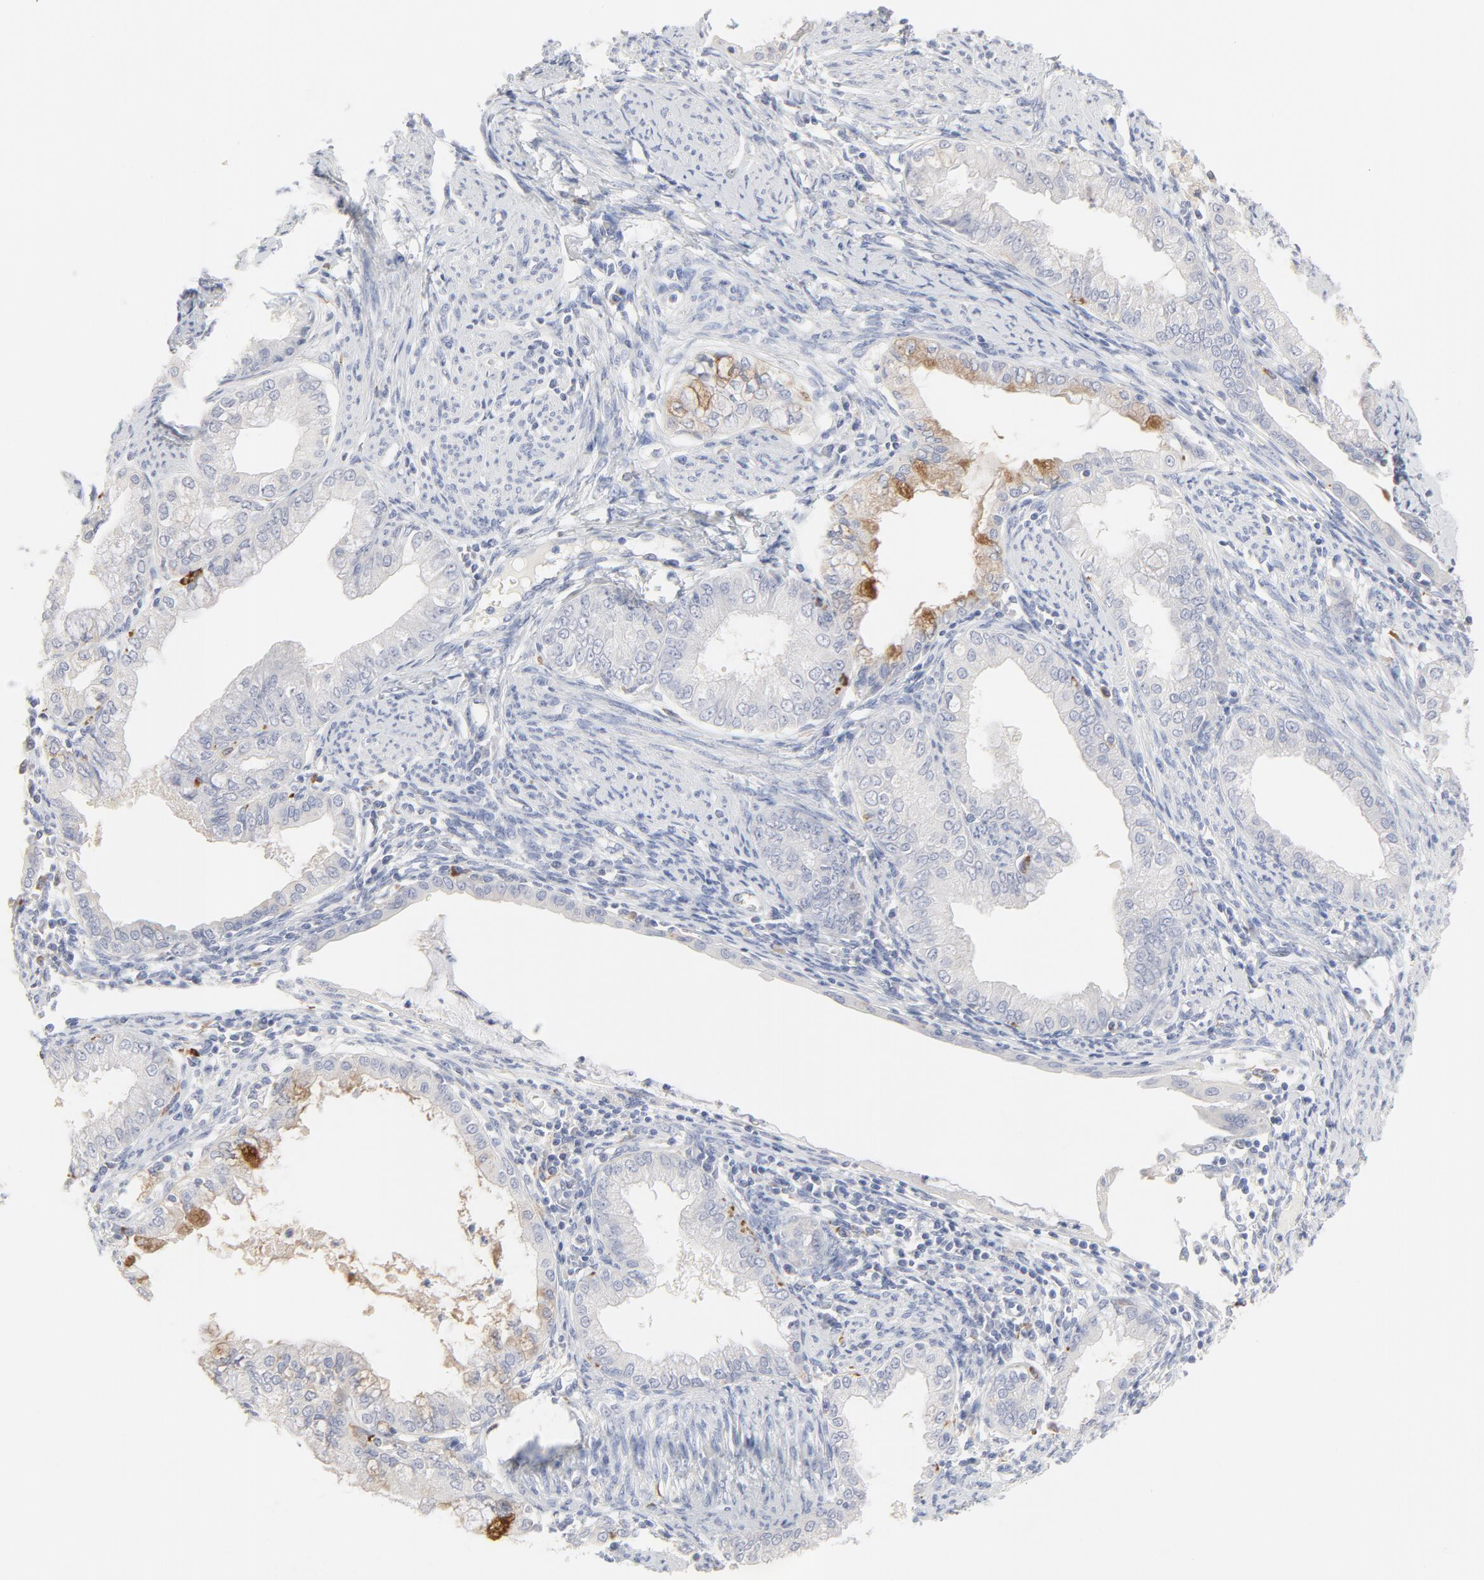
{"staining": {"intensity": "moderate", "quantity": "<25%", "location": "cytoplasmic/membranous"}, "tissue": "endometrial cancer", "cell_type": "Tumor cells", "image_type": "cancer", "snomed": [{"axis": "morphology", "description": "Adenocarcinoma, NOS"}, {"axis": "topography", "description": "Endometrium"}], "caption": "High-power microscopy captured an immunohistochemistry (IHC) histopathology image of endometrial adenocarcinoma, revealing moderate cytoplasmic/membranous staining in approximately <25% of tumor cells.", "gene": "FCGBP", "patient": {"sex": "female", "age": 76}}